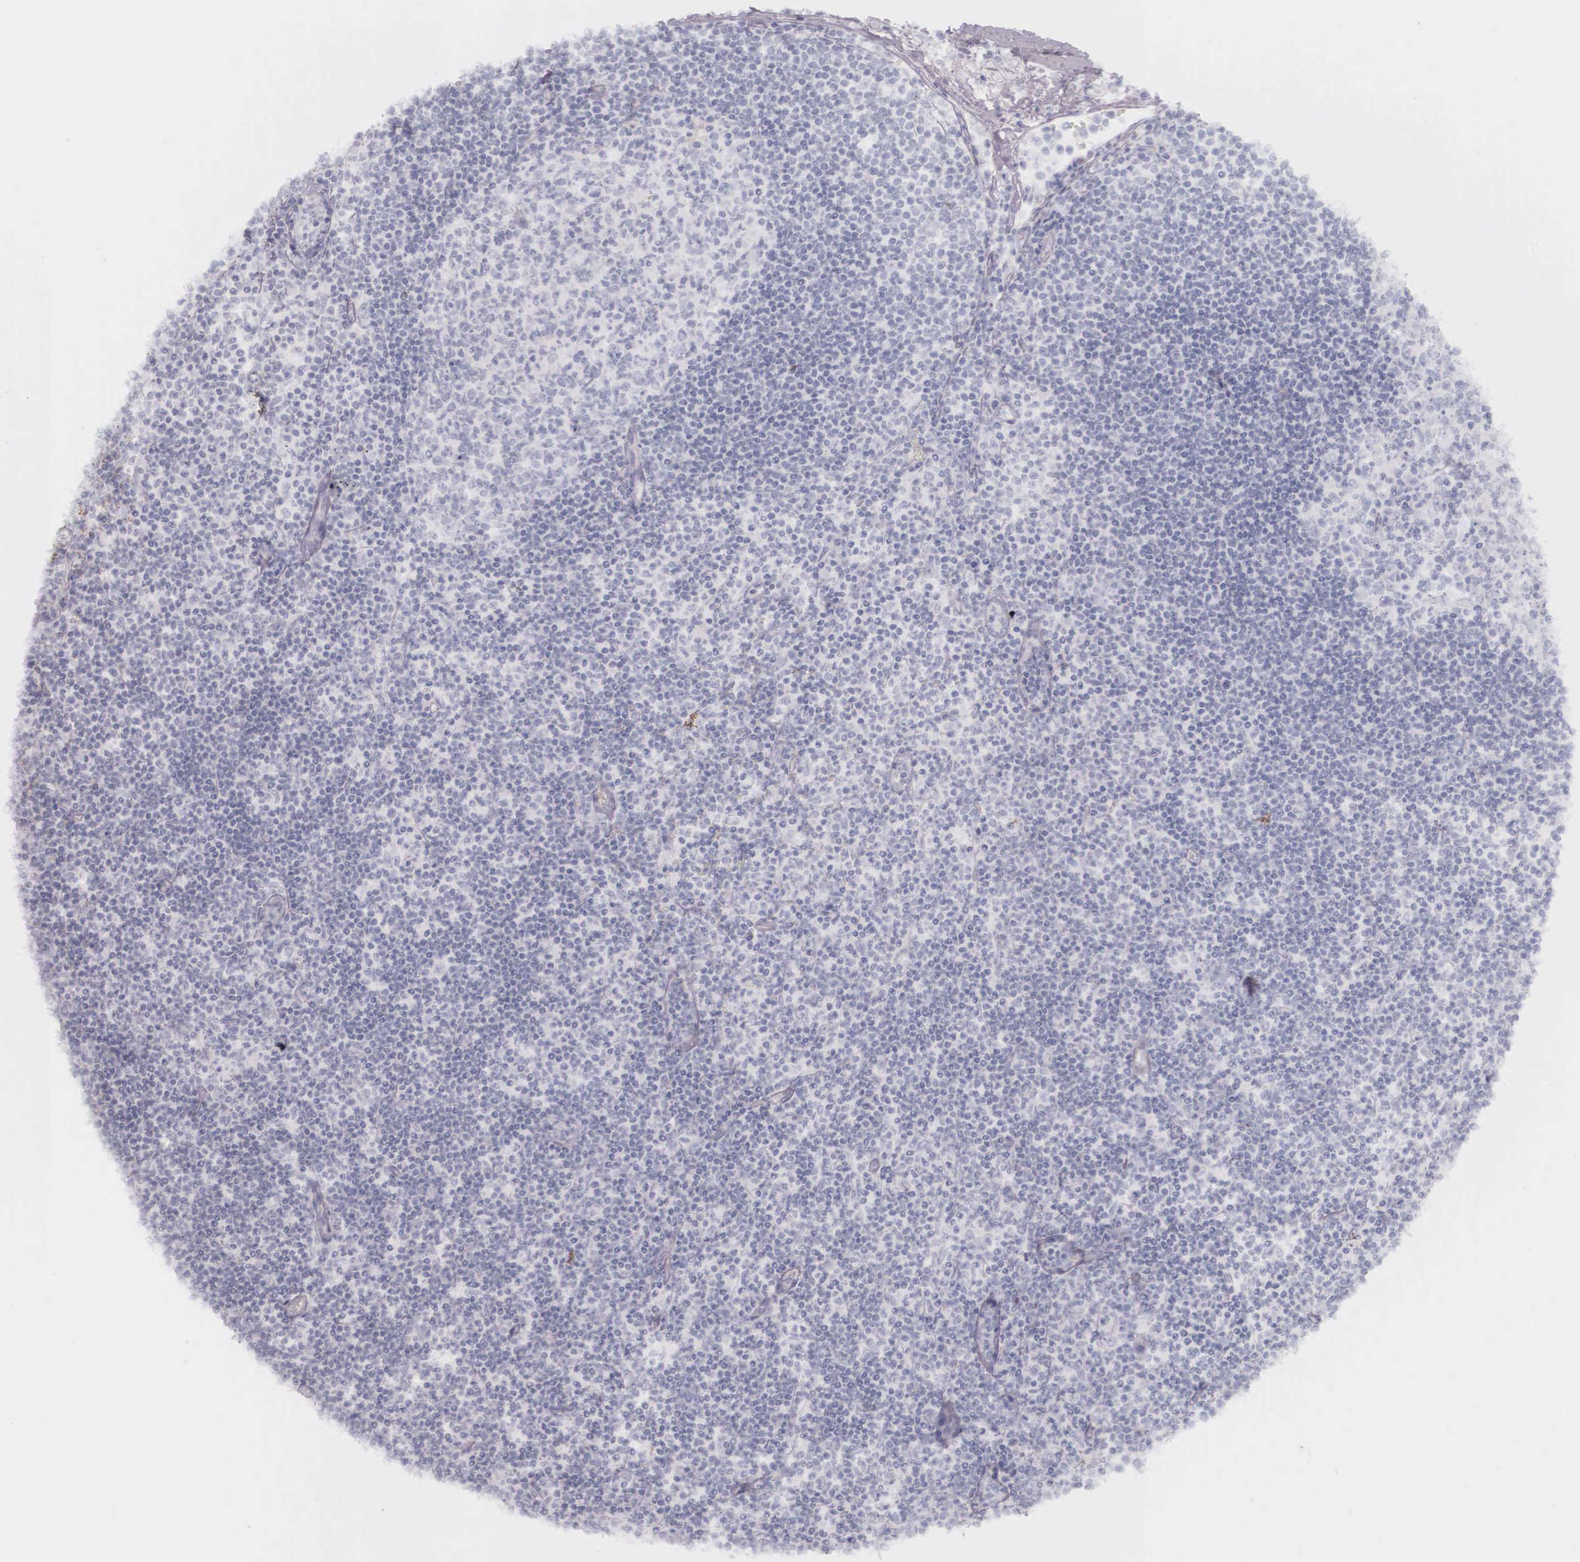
{"staining": {"intensity": "negative", "quantity": "none", "location": "none"}, "tissue": "lymph node", "cell_type": "Germinal center cells", "image_type": "normal", "snomed": [{"axis": "morphology", "description": "Normal tissue, NOS"}, {"axis": "topography", "description": "Lymph node"}], "caption": "Photomicrograph shows no significant protein expression in germinal center cells of unremarkable lymph node.", "gene": "KRT14", "patient": {"sex": "female", "age": 53}}